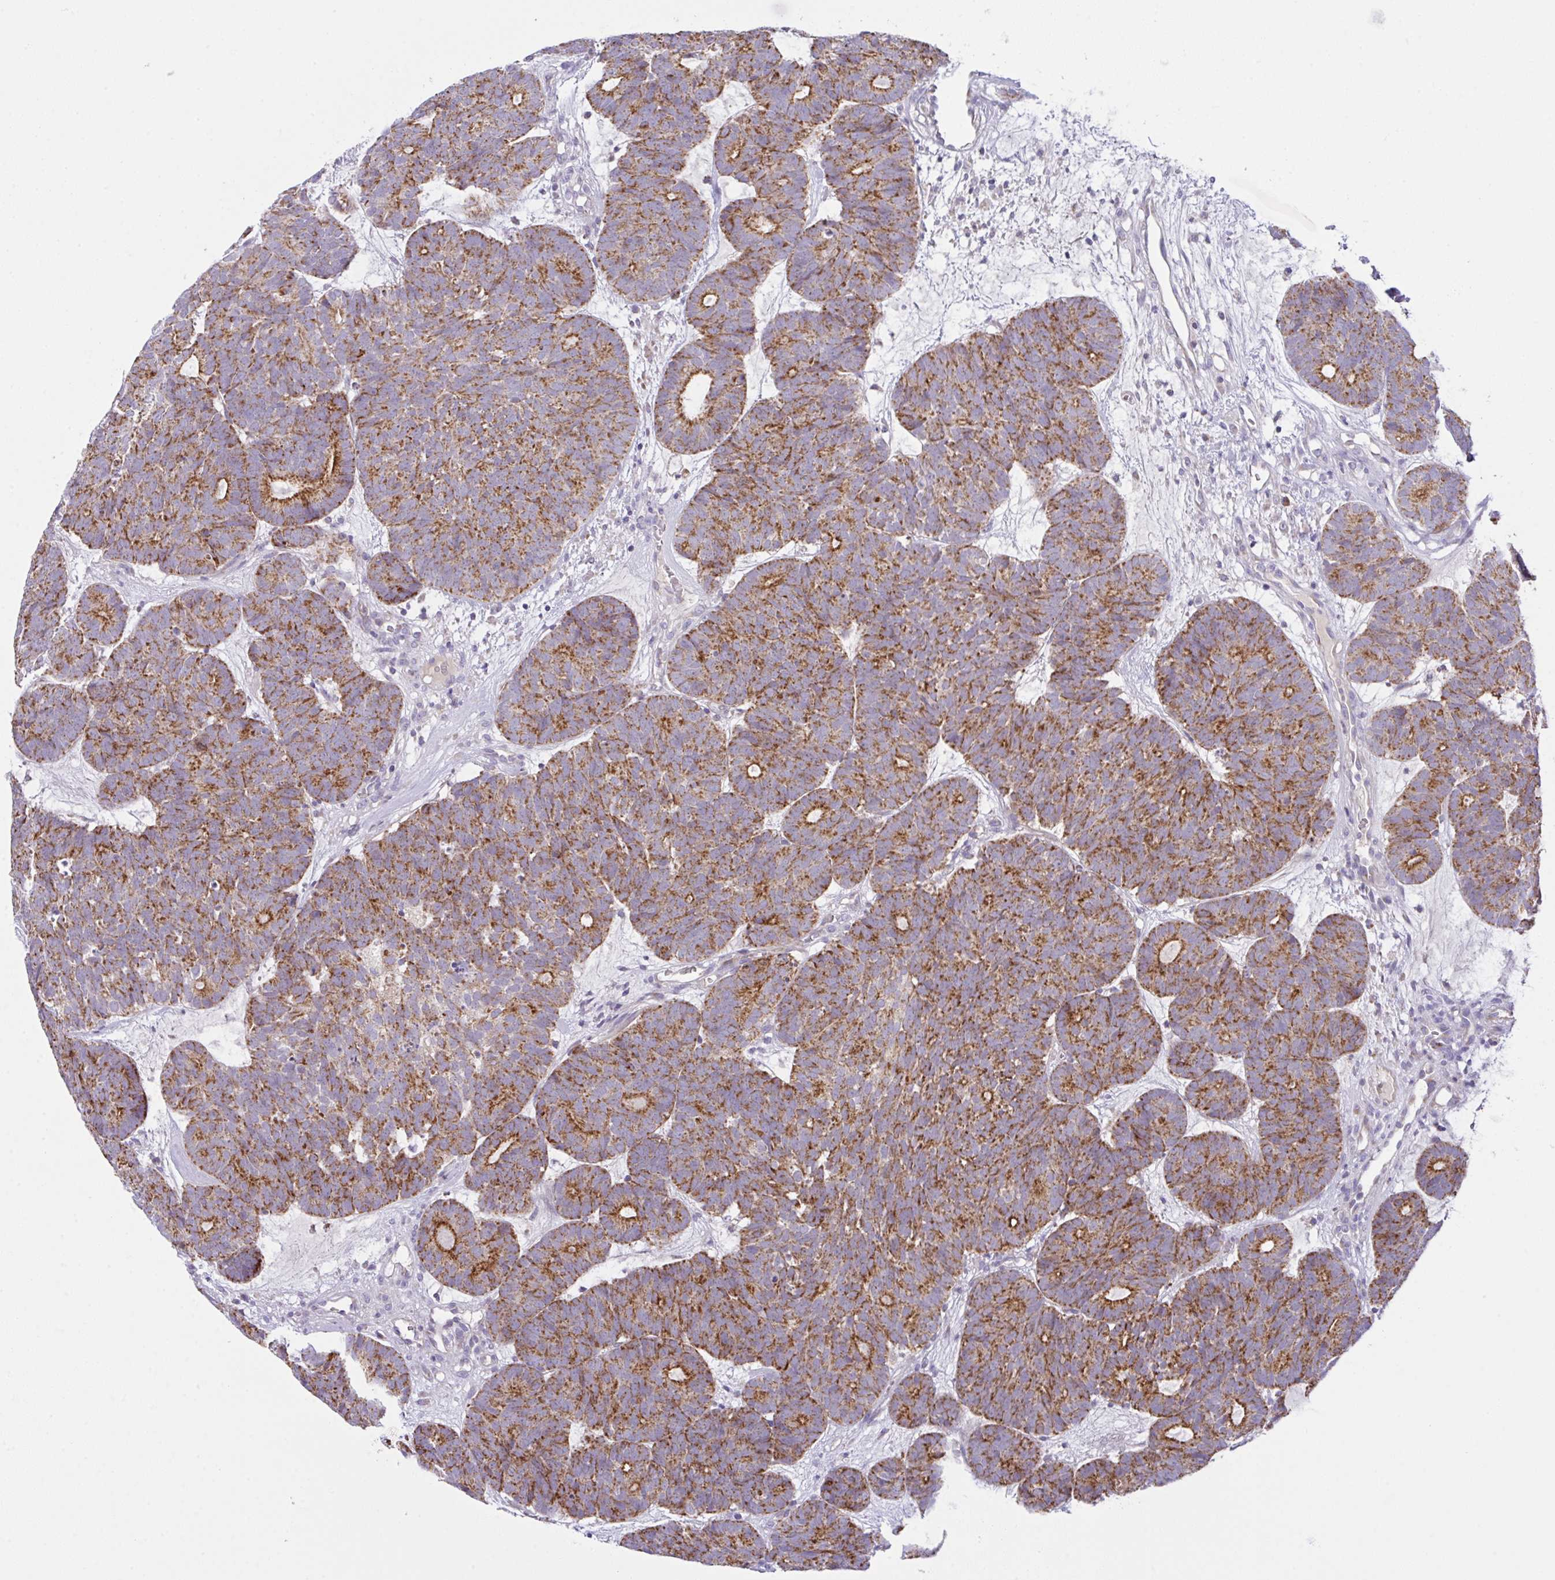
{"staining": {"intensity": "strong", "quantity": ">75%", "location": "cytoplasmic/membranous"}, "tissue": "head and neck cancer", "cell_type": "Tumor cells", "image_type": "cancer", "snomed": [{"axis": "morphology", "description": "Adenocarcinoma, NOS"}, {"axis": "topography", "description": "Head-Neck"}], "caption": "Tumor cells display strong cytoplasmic/membranous staining in about >75% of cells in adenocarcinoma (head and neck). (DAB (3,3'-diaminobenzidine) IHC, brown staining for protein, blue staining for nuclei).", "gene": "CHDH", "patient": {"sex": "female", "age": 81}}